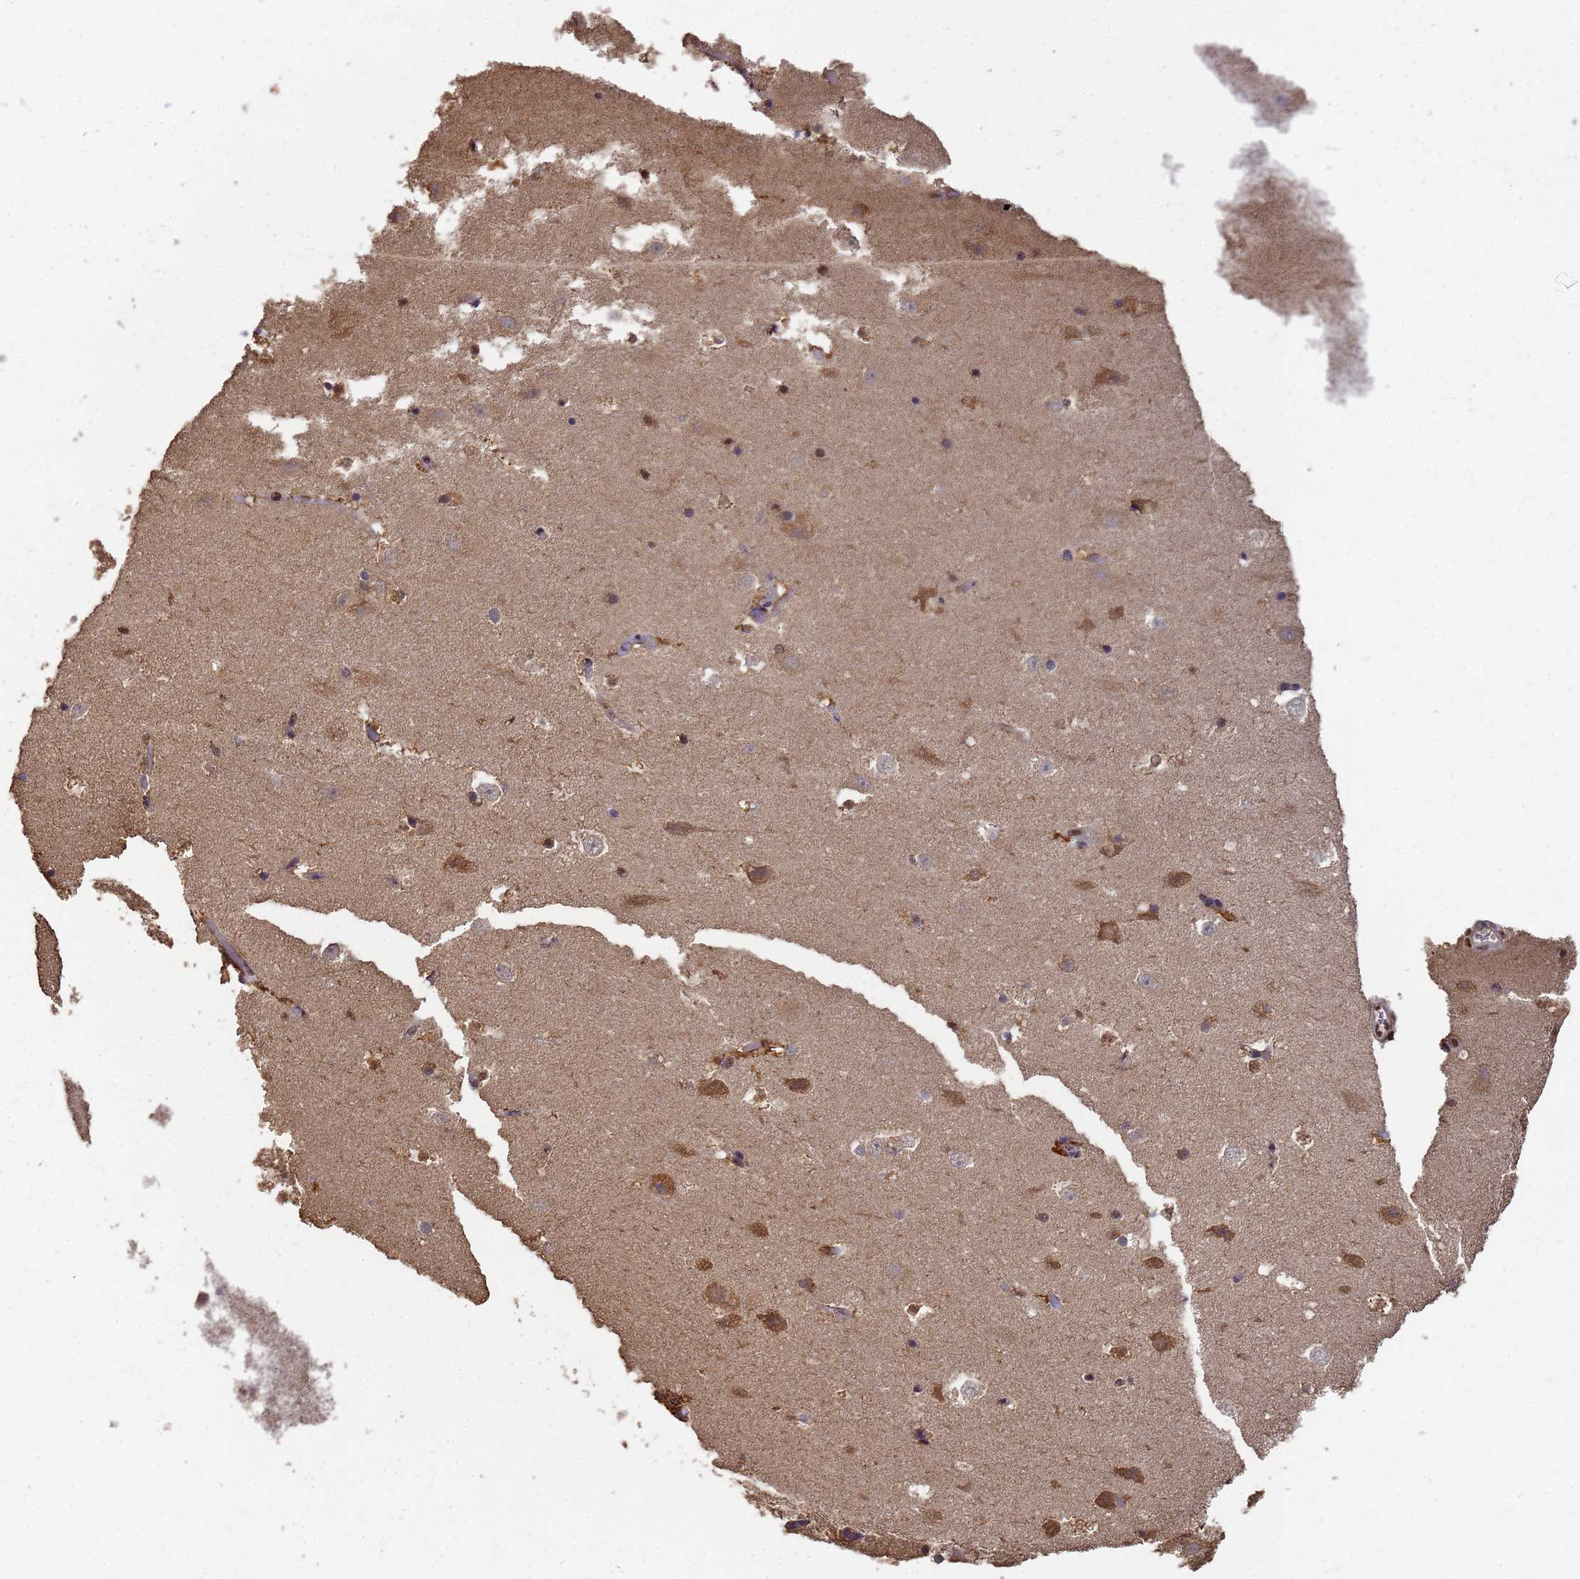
{"staining": {"intensity": "moderate", "quantity": "<25%", "location": "cytoplasmic/membranous,nuclear"}, "tissue": "hippocampus", "cell_type": "Glial cells", "image_type": "normal", "snomed": [{"axis": "morphology", "description": "Normal tissue, NOS"}, {"axis": "topography", "description": "Hippocampus"}], "caption": "This is a photomicrograph of immunohistochemistry staining of normal hippocampus, which shows moderate staining in the cytoplasmic/membranous,nuclear of glial cells.", "gene": "SECISBP2", "patient": {"sex": "female", "age": 52}}